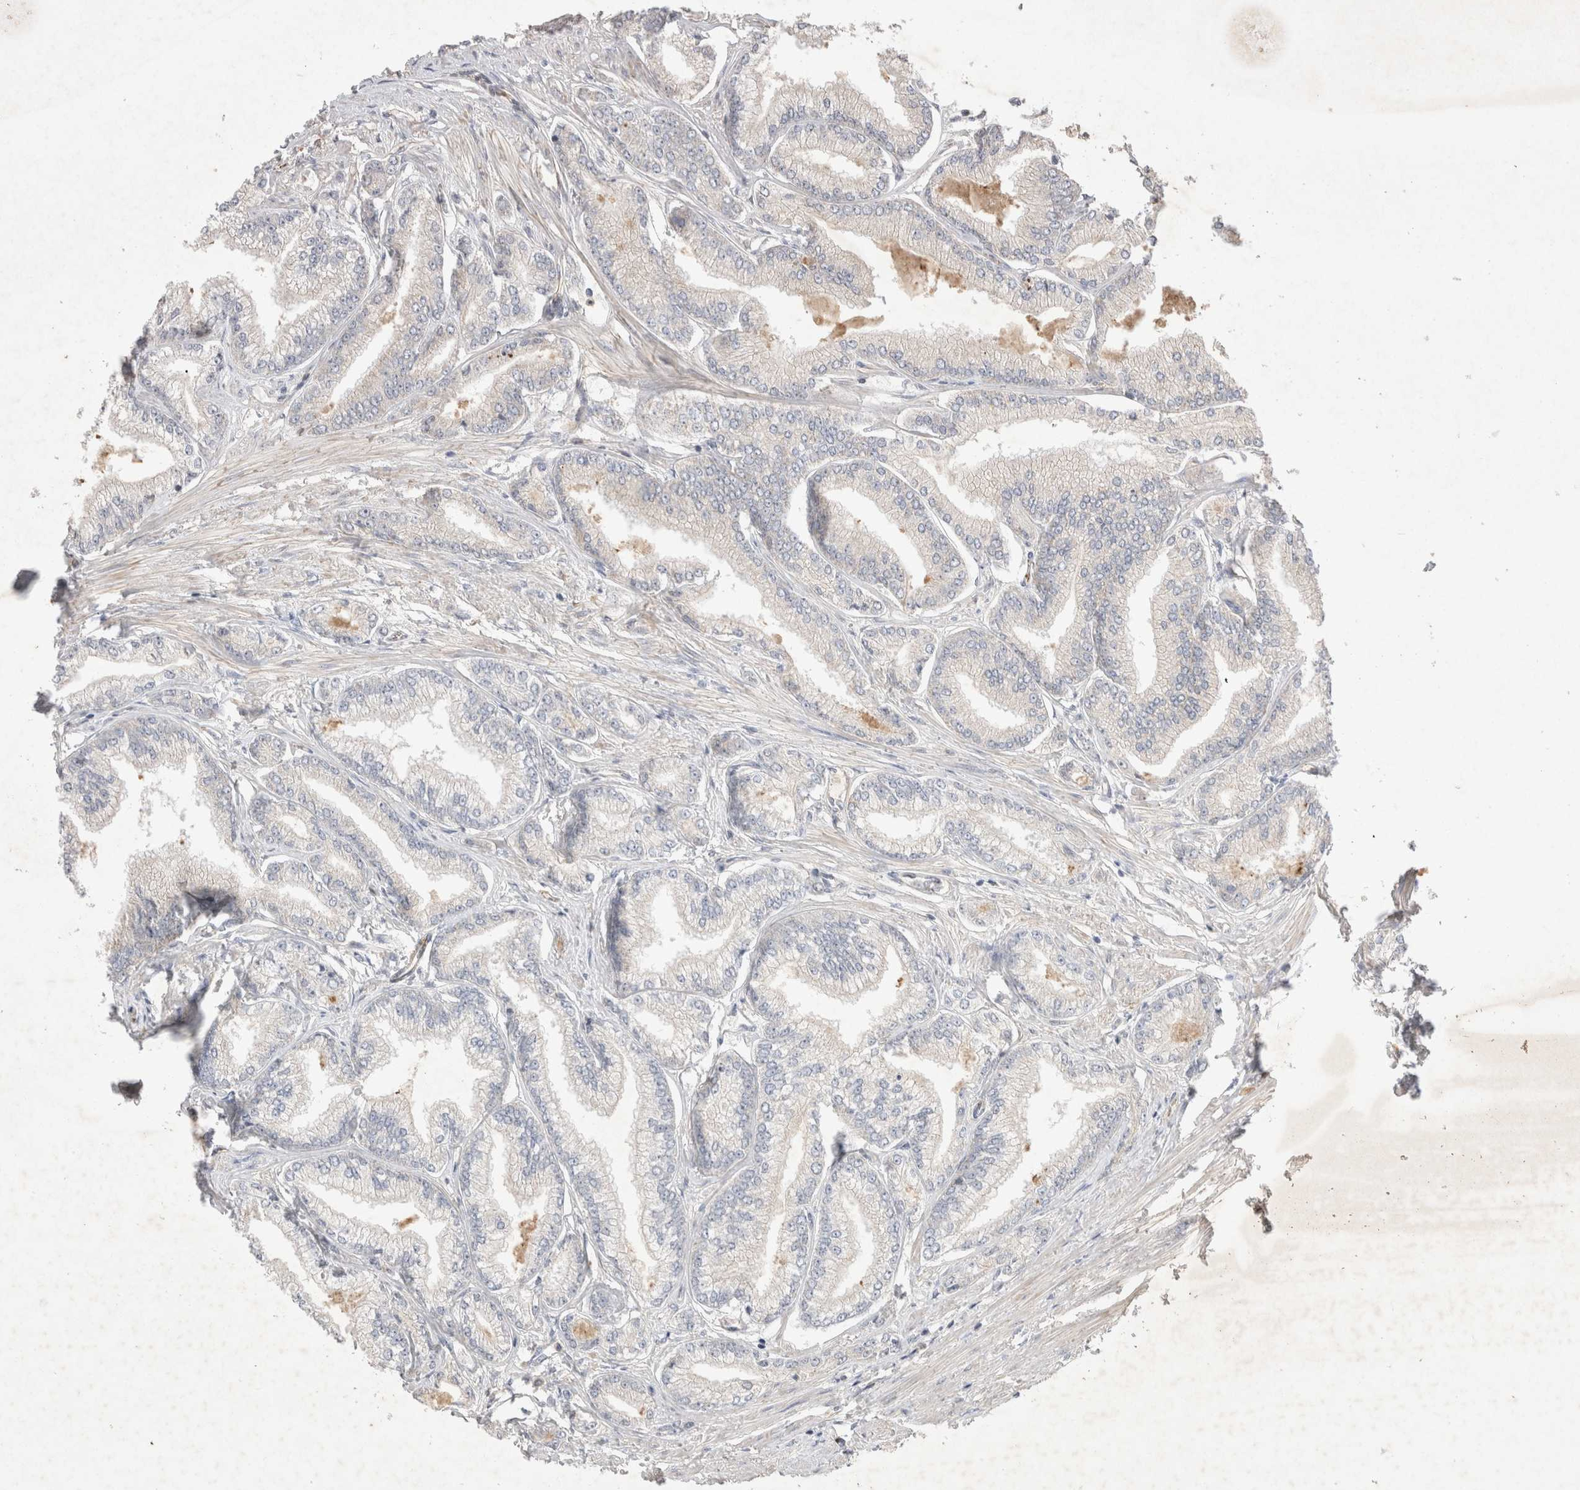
{"staining": {"intensity": "negative", "quantity": "none", "location": "none"}, "tissue": "prostate cancer", "cell_type": "Tumor cells", "image_type": "cancer", "snomed": [{"axis": "morphology", "description": "Adenocarcinoma, Low grade"}, {"axis": "topography", "description": "Prostate"}], "caption": "An image of prostate adenocarcinoma (low-grade) stained for a protein displays no brown staining in tumor cells.", "gene": "NMU", "patient": {"sex": "male", "age": 52}}